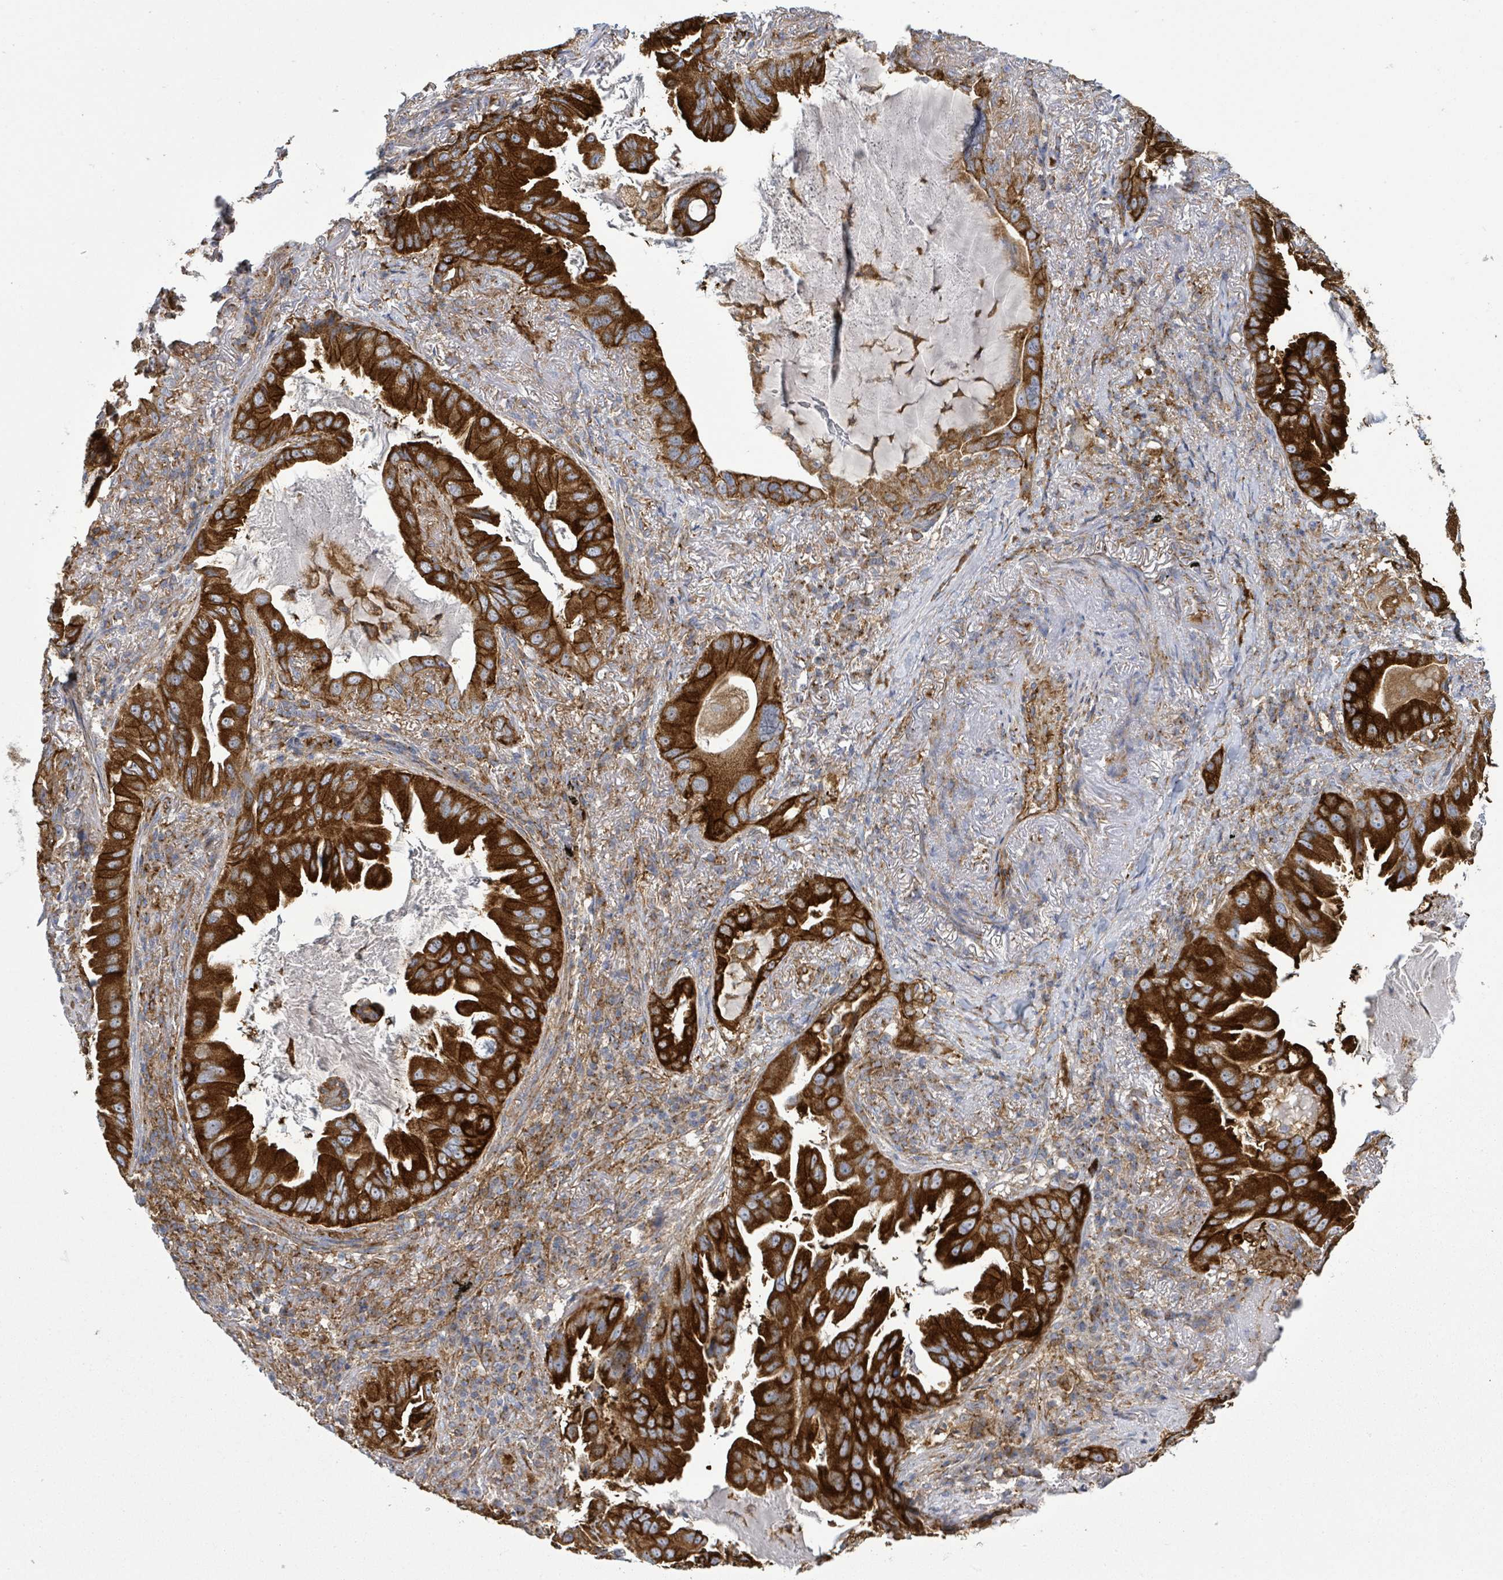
{"staining": {"intensity": "strong", "quantity": ">75%", "location": "cytoplasmic/membranous"}, "tissue": "lung cancer", "cell_type": "Tumor cells", "image_type": "cancer", "snomed": [{"axis": "morphology", "description": "Adenocarcinoma, NOS"}, {"axis": "topography", "description": "Lung"}], "caption": "Protein expression analysis of lung cancer shows strong cytoplasmic/membranous staining in about >75% of tumor cells.", "gene": "EGFL7", "patient": {"sex": "female", "age": 69}}